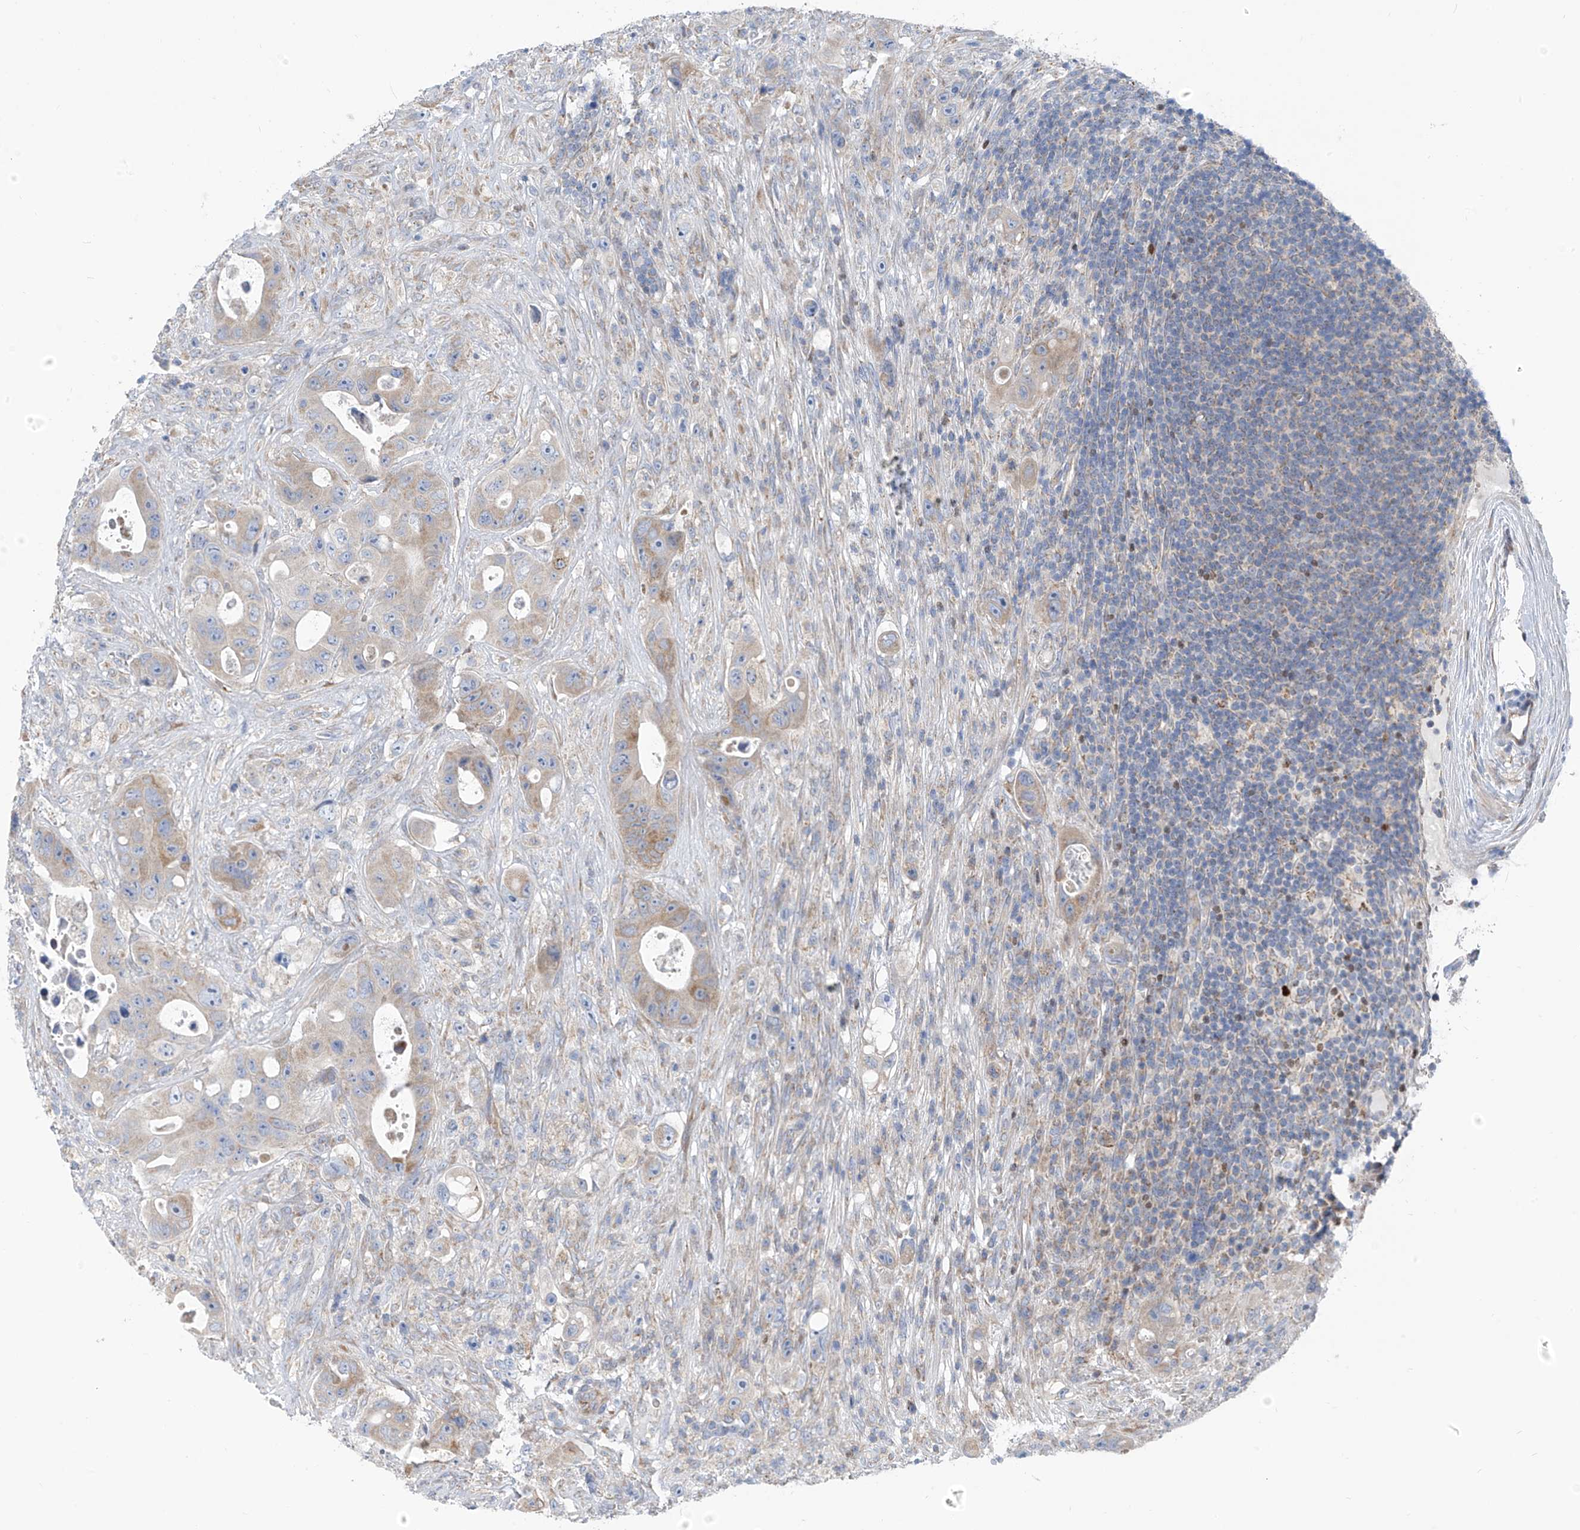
{"staining": {"intensity": "weak", "quantity": "25%-75%", "location": "cytoplasmic/membranous"}, "tissue": "colorectal cancer", "cell_type": "Tumor cells", "image_type": "cancer", "snomed": [{"axis": "morphology", "description": "Adenocarcinoma, NOS"}, {"axis": "topography", "description": "Colon"}], "caption": "High-magnification brightfield microscopy of colorectal cancer (adenocarcinoma) stained with DAB (brown) and counterstained with hematoxylin (blue). tumor cells exhibit weak cytoplasmic/membranous positivity is identified in approximately25%-75% of cells.", "gene": "EOMES", "patient": {"sex": "female", "age": 46}}